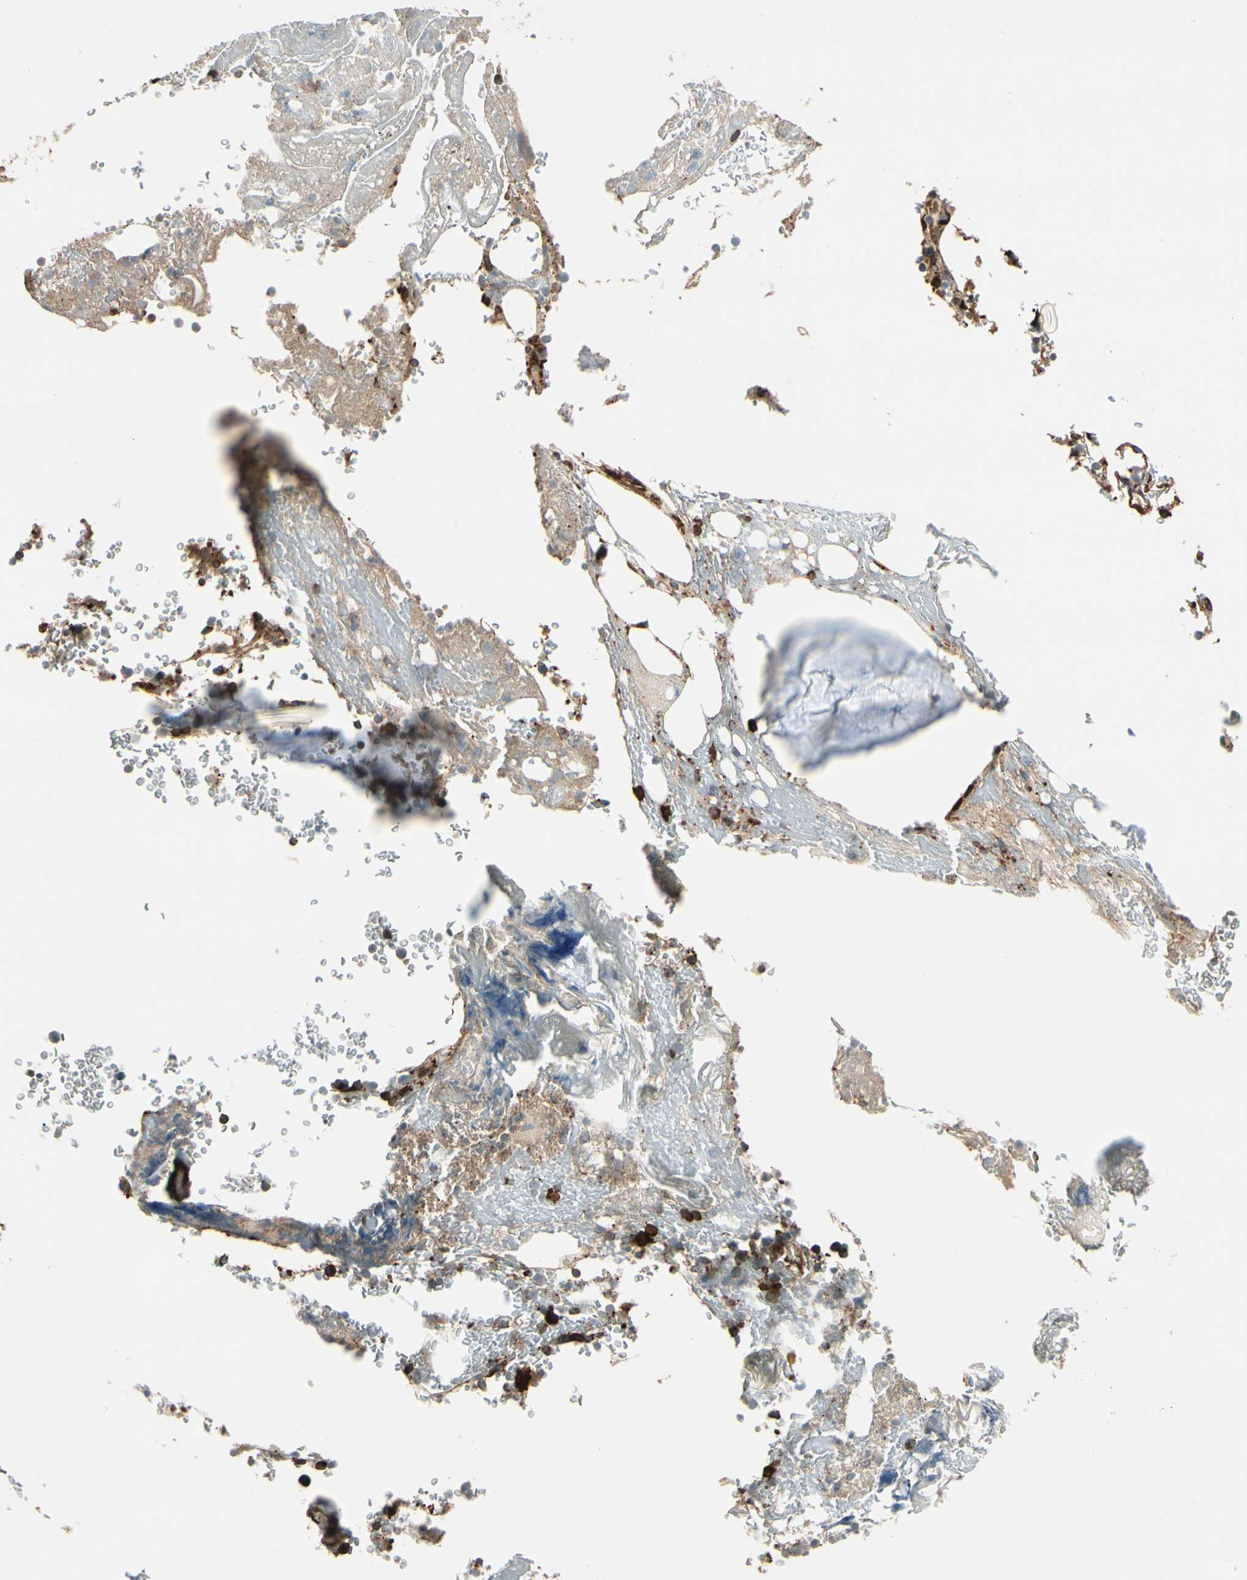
{"staining": {"intensity": "strong", "quantity": "25%-75%", "location": "cytoplasmic/membranous,nuclear"}, "tissue": "bone marrow", "cell_type": "Hematopoietic cells", "image_type": "normal", "snomed": [{"axis": "morphology", "description": "Normal tissue, NOS"}, {"axis": "topography", "description": "Bone marrow"}], "caption": "Immunohistochemistry histopathology image of unremarkable bone marrow stained for a protein (brown), which exhibits high levels of strong cytoplasmic/membranous,nuclear positivity in approximately 25%-75% of hematopoietic cells.", "gene": "FTH1", "patient": {"sex": "female", "age": 73}}